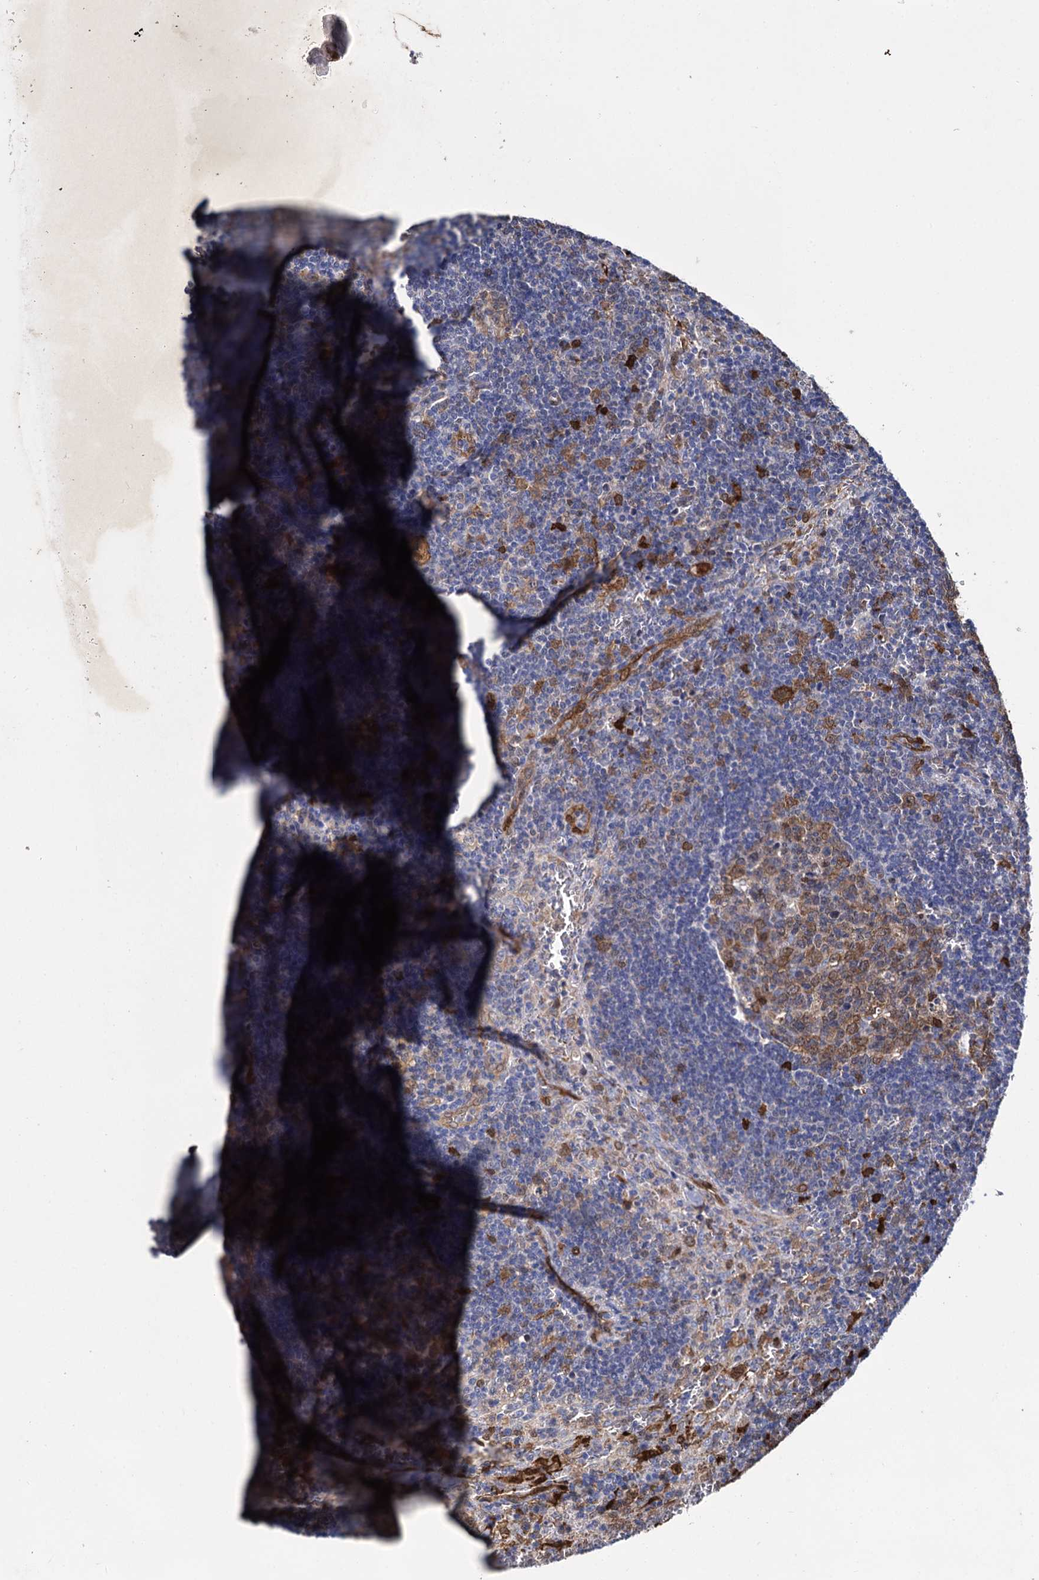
{"staining": {"intensity": "moderate", "quantity": ">75%", "location": "cytoplasmic/membranous"}, "tissue": "lymph node", "cell_type": "Germinal center cells", "image_type": "normal", "snomed": [{"axis": "morphology", "description": "Normal tissue, NOS"}, {"axis": "topography", "description": "Lymph node"}], "caption": "Lymph node stained with immunohistochemistry shows moderate cytoplasmic/membranous positivity in approximately >75% of germinal center cells.", "gene": "FABP5", "patient": {"sex": "male", "age": 58}}